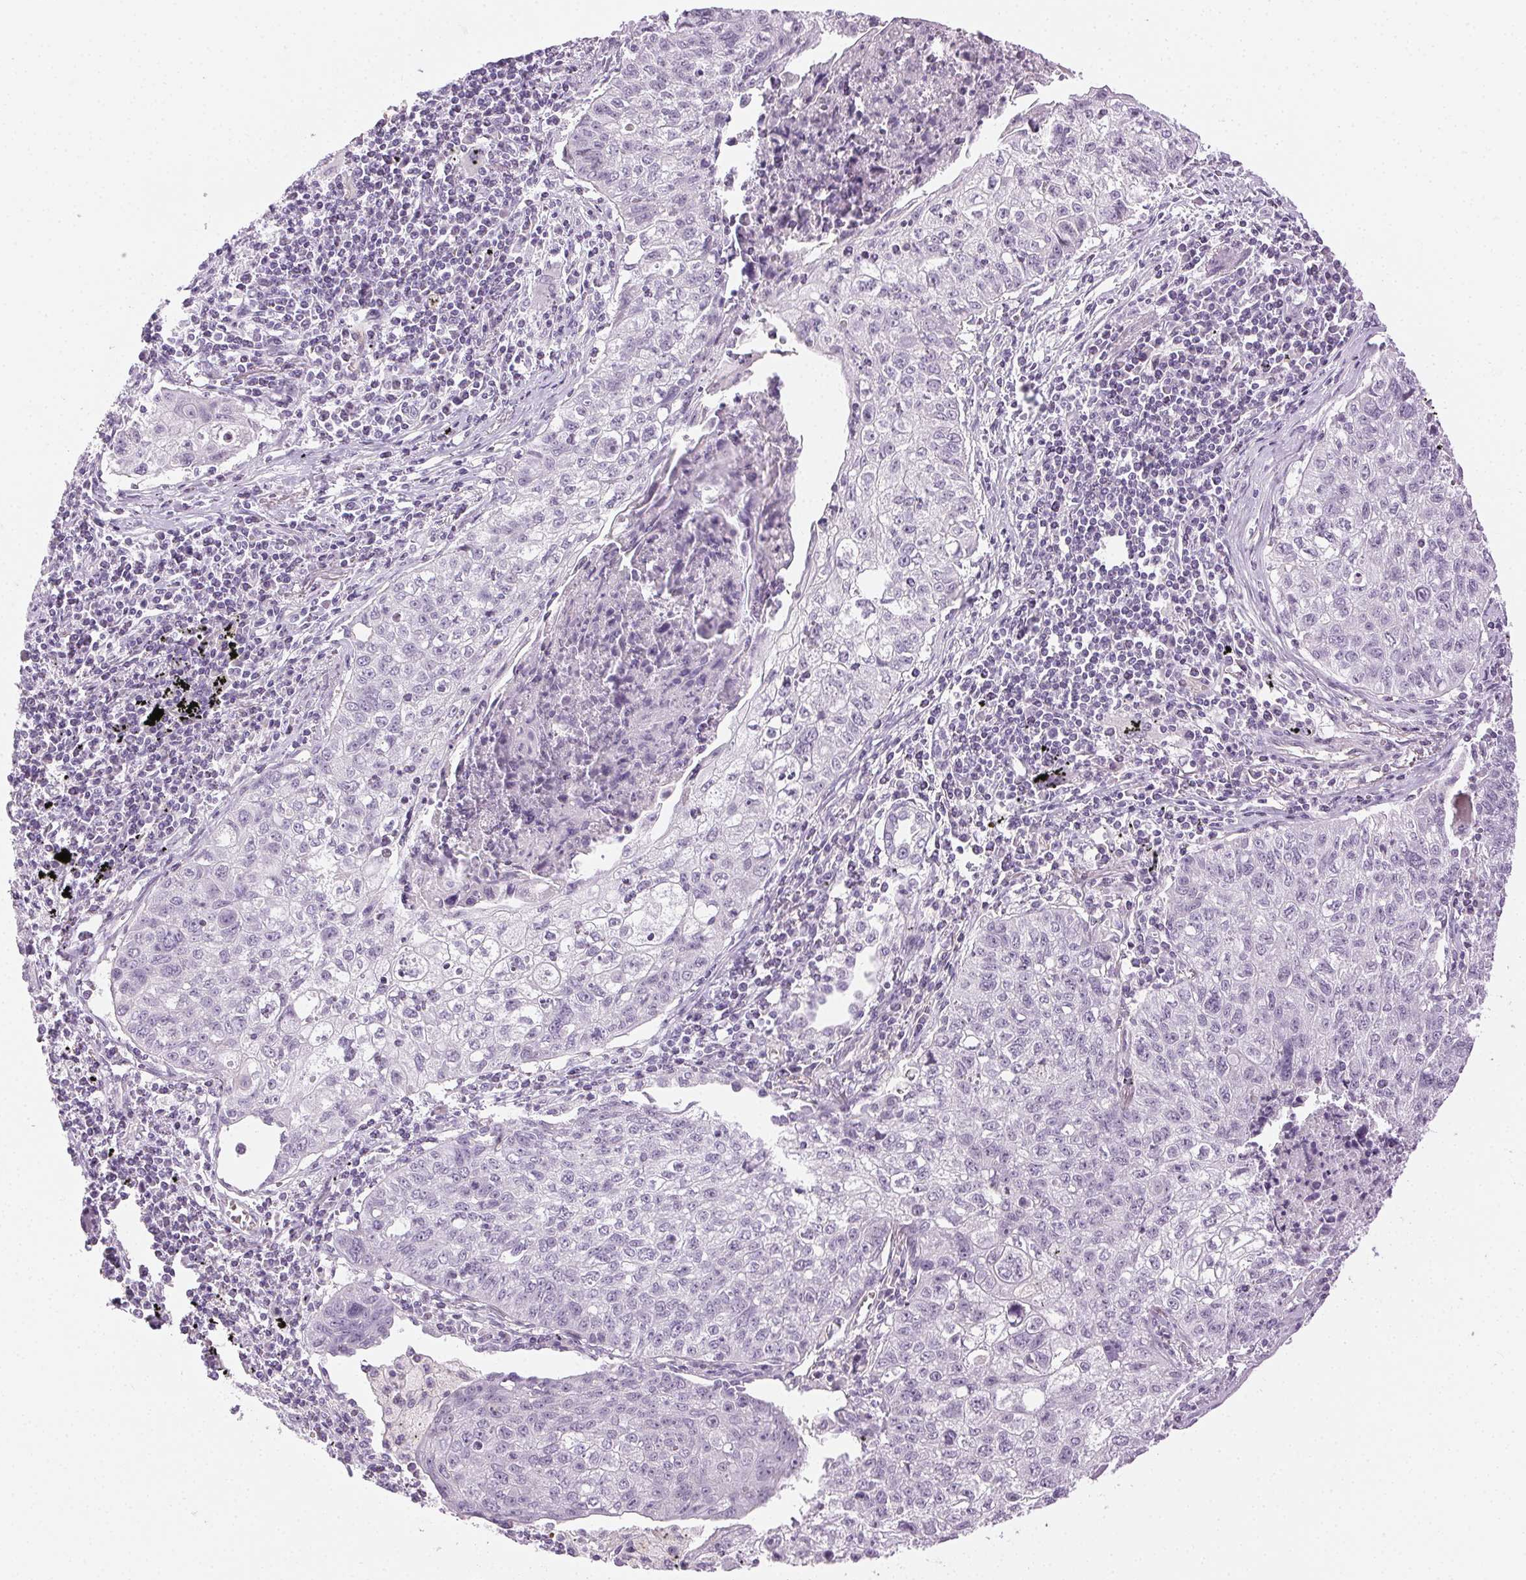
{"staining": {"intensity": "negative", "quantity": "none", "location": "none"}, "tissue": "lung cancer", "cell_type": "Tumor cells", "image_type": "cancer", "snomed": [{"axis": "morphology", "description": "Normal morphology"}, {"axis": "morphology", "description": "Aneuploidy"}, {"axis": "morphology", "description": "Squamous cell carcinoma, NOS"}, {"axis": "topography", "description": "Lymph node"}, {"axis": "topography", "description": "Lung"}], "caption": "Immunohistochemistry (IHC) of human aneuploidy (lung) shows no positivity in tumor cells. (Brightfield microscopy of DAB (3,3'-diaminobenzidine) immunohistochemistry at high magnification).", "gene": "AIF1L", "patient": {"sex": "female", "age": 76}}